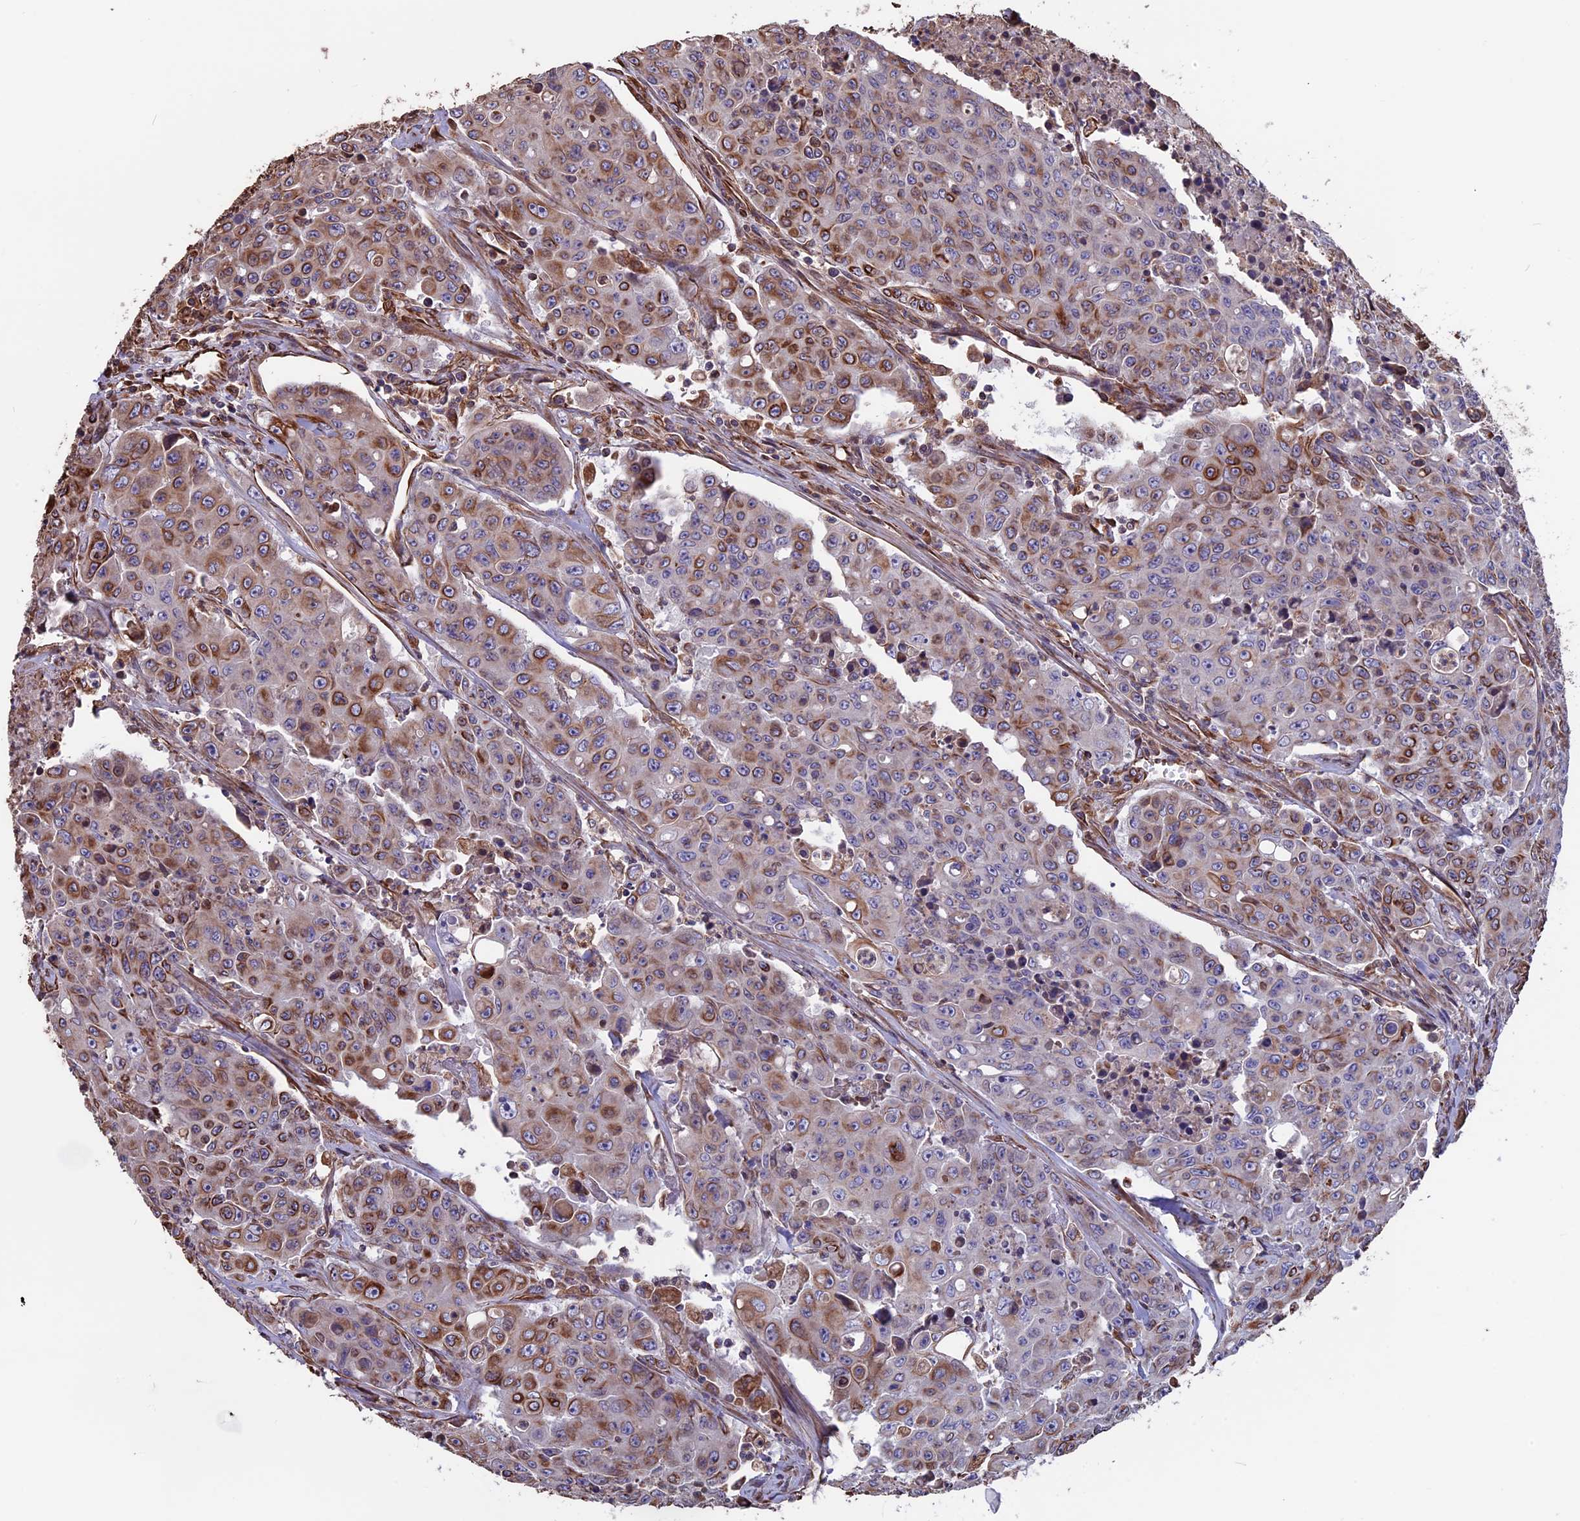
{"staining": {"intensity": "strong", "quantity": "<25%", "location": "cytoplasmic/membranous"}, "tissue": "colorectal cancer", "cell_type": "Tumor cells", "image_type": "cancer", "snomed": [{"axis": "morphology", "description": "Adenocarcinoma, NOS"}, {"axis": "topography", "description": "Colon"}], "caption": "High-magnification brightfield microscopy of colorectal cancer (adenocarcinoma) stained with DAB (brown) and counterstained with hematoxylin (blue). tumor cells exhibit strong cytoplasmic/membranous expression is appreciated in approximately<25% of cells.", "gene": "SEH1L", "patient": {"sex": "male", "age": 51}}